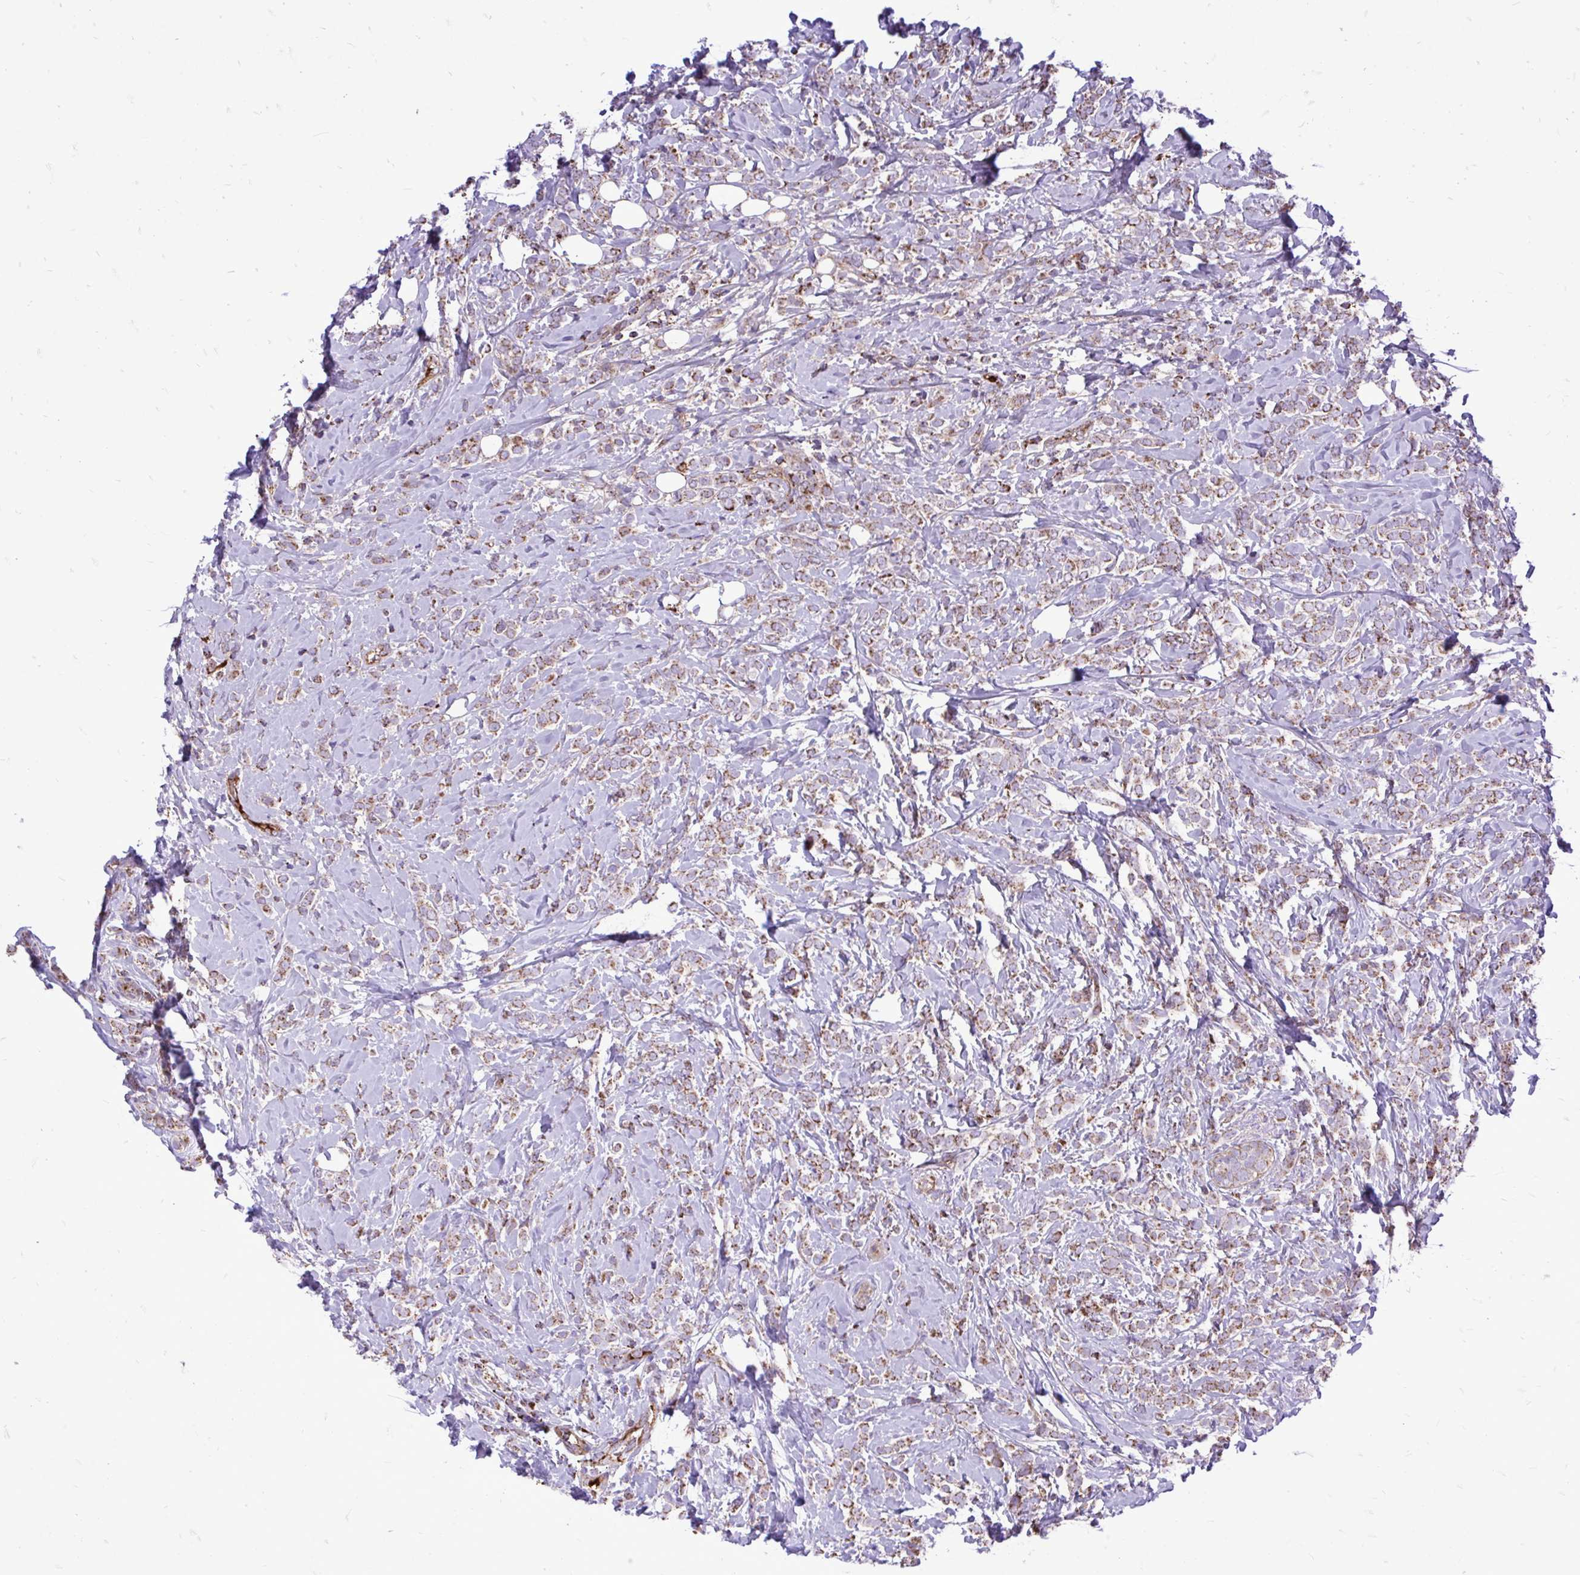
{"staining": {"intensity": "moderate", "quantity": "25%-75%", "location": "cytoplasmic/membranous"}, "tissue": "breast cancer", "cell_type": "Tumor cells", "image_type": "cancer", "snomed": [{"axis": "morphology", "description": "Lobular carcinoma"}, {"axis": "topography", "description": "Breast"}], "caption": "An immunohistochemistry histopathology image of tumor tissue is shown. Protein staining in brown shows moderate cytoplasmic/membranous positivity in breast cancer within tumor cells. (DAB (3,3'-diaminobenzidine) IHC, brown staining for protein, blue staining for nuclei).", "gene": "ATP13A2", "patient": {"sex": "female", "age": 49}}